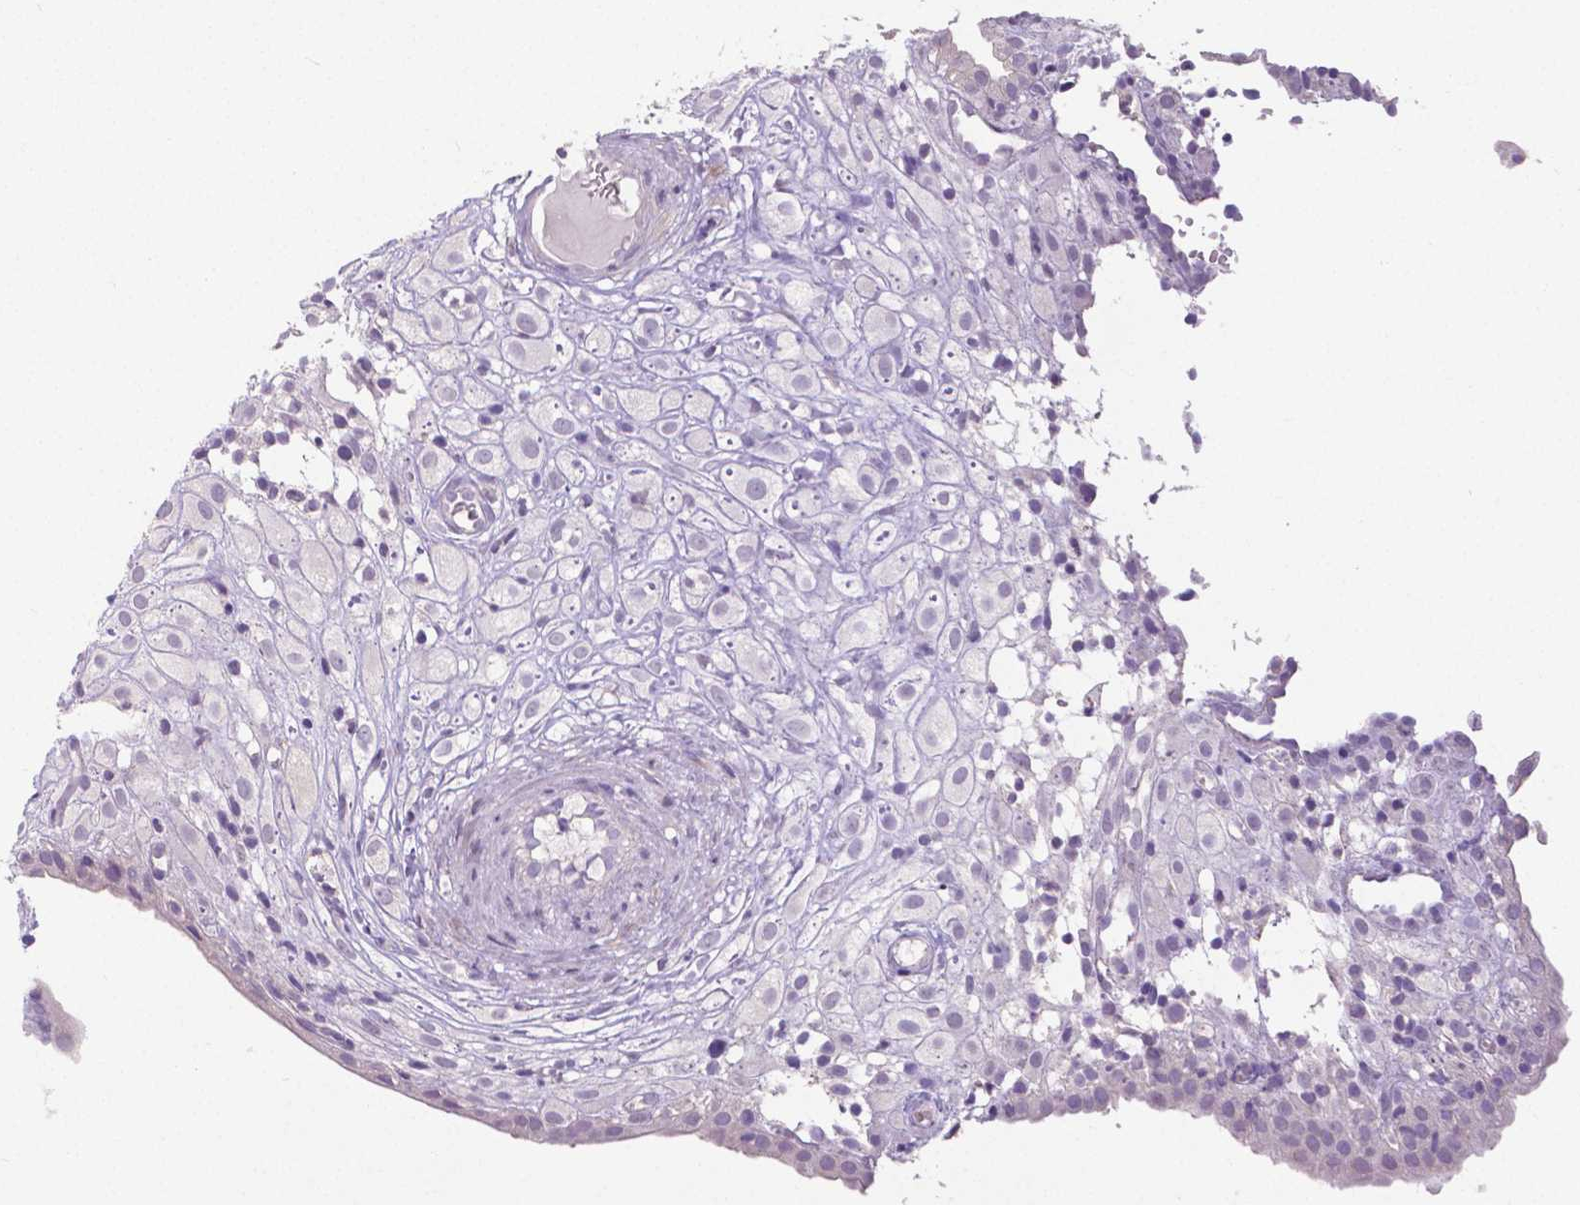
{"staining": {"intensity": "negative", "quantity": "none", "location": "none"}, "tissue": "placenta", "cell_type": "Decidual cells", "image_type": "normal", "snomed": [{"axis": "morphology", "description": "Normal tissue, NOS"}, {"axis": "topography", "description": "Placenta"}], "caption": "DAB immunohistochemical staining of normal human placenta demonstrates no significant positivity in decidual cells. The staining is performed using DAB (3,3'-diaminobenzidine) brown chromogen with nuclei counter-stained in using hematoxylin.", "gene": "CRMP1", "patient": {"sex": "female", "age": 24}}